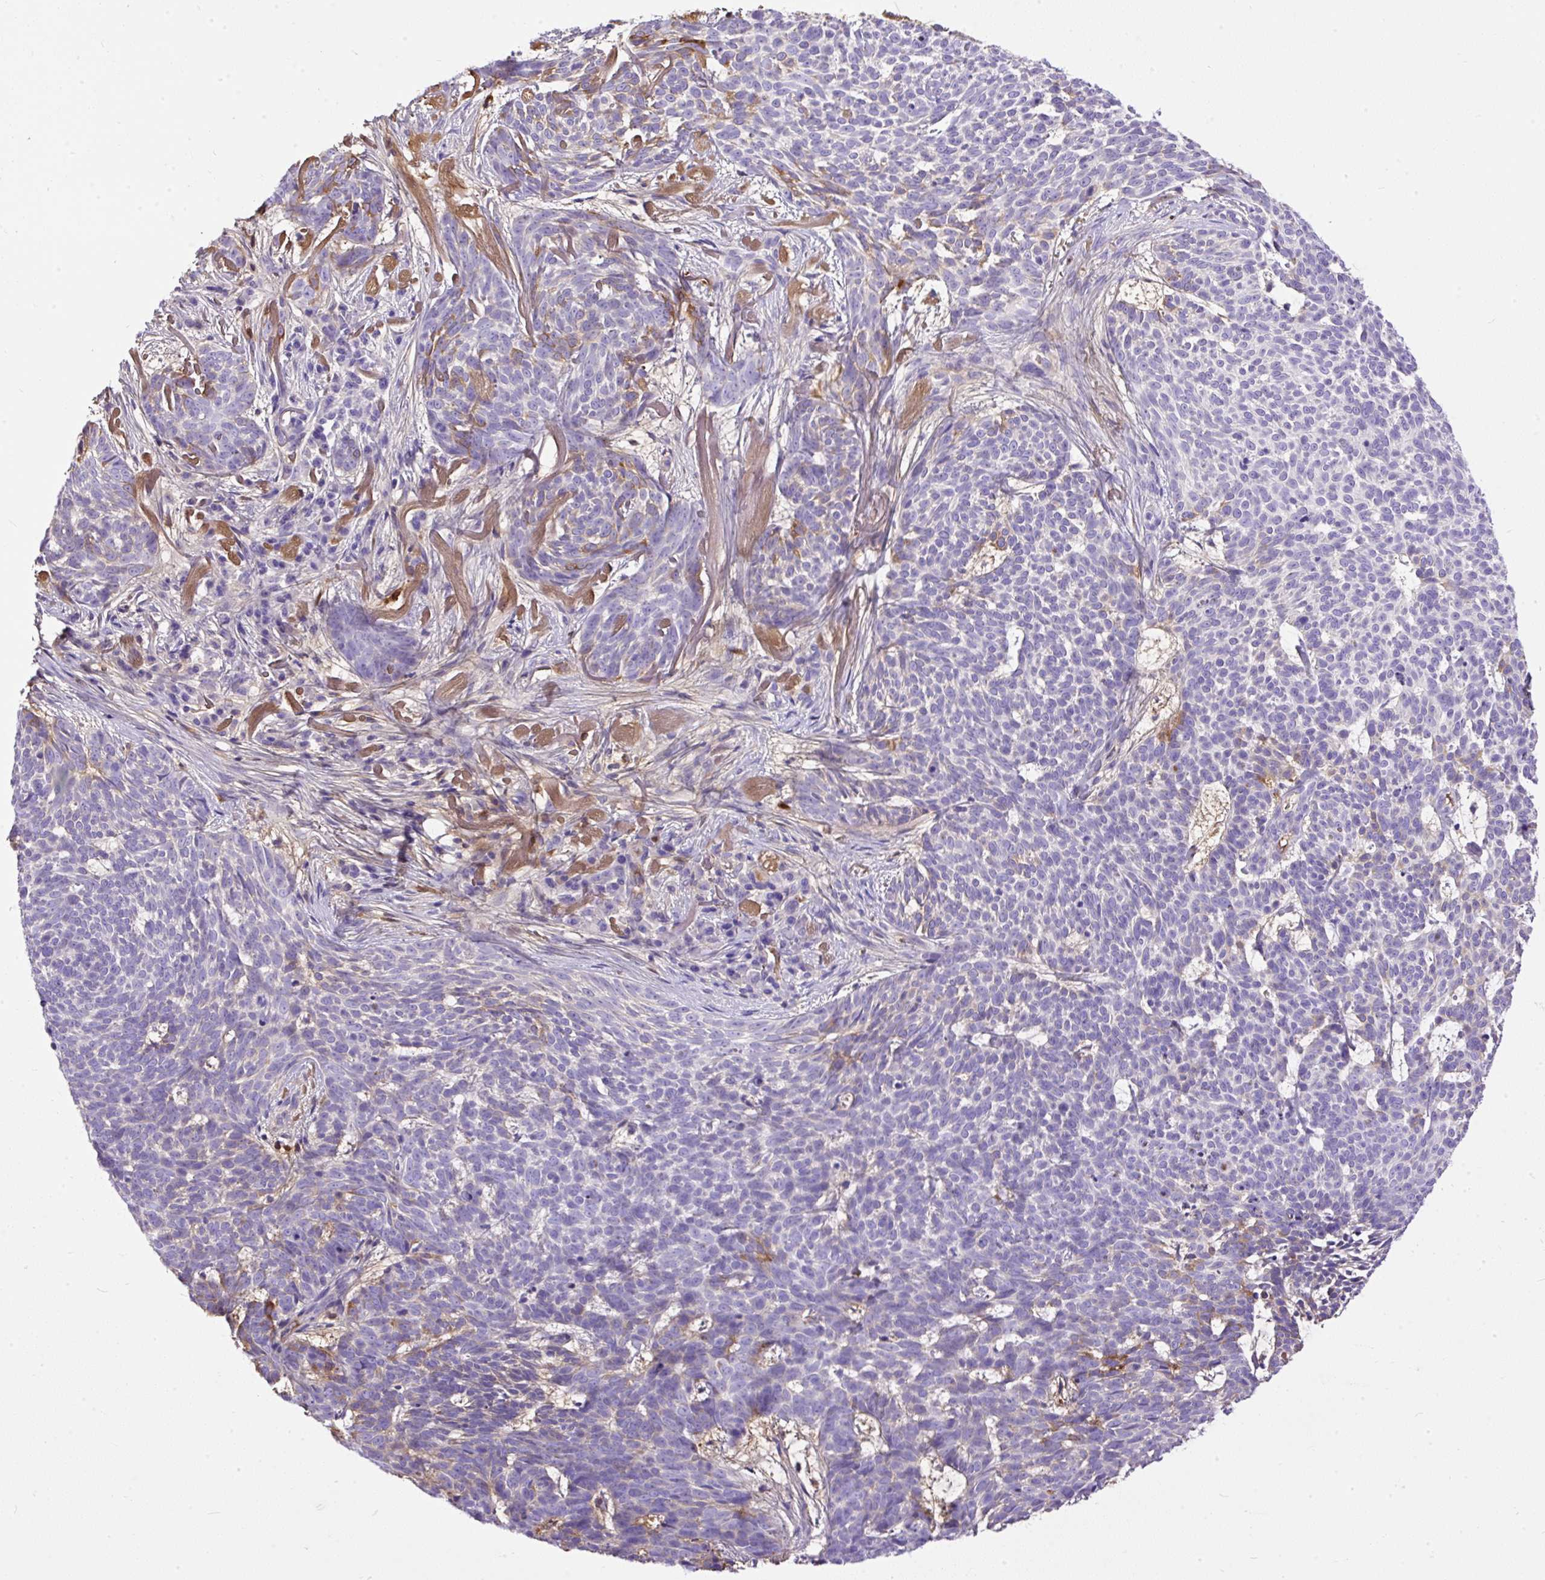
{"staining": {"intensity": "negative", "quantity": "none", "location": "none"}, "tissue": "skin cancer", "cell_type": "Tumor cells", "image_type": "cancer", "snomed": [{"axis": "morphology", "description": "Basal cell carcinoma"}, {"axis": "topography", "description": "Skin"}], "caption": "Human skin cancer (basal cell carcinoma) stained for a protein using IHC exhibits no staining in tumor cells.", "gene": "CLEC3B", "patient": {"sex": "female", "age": 93}}